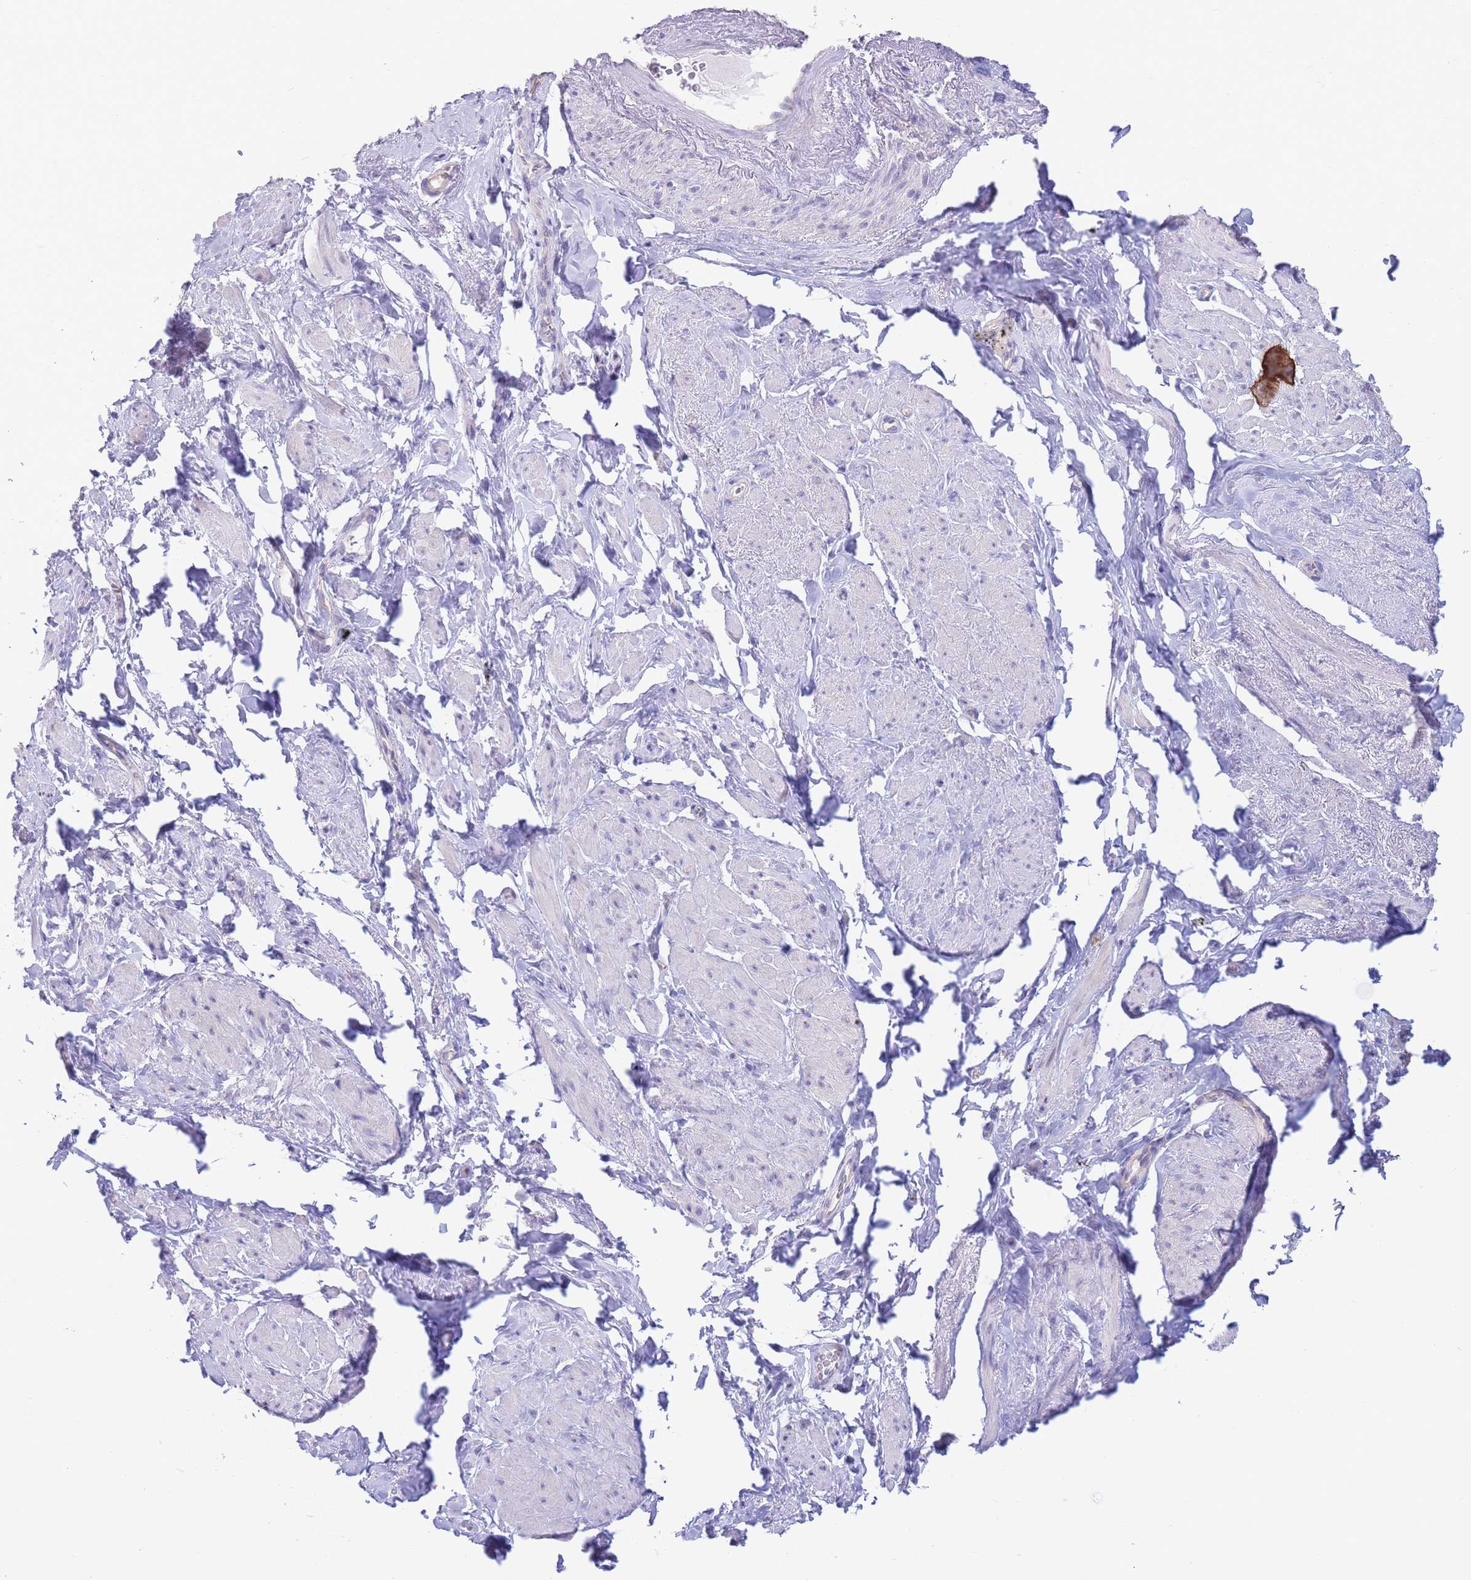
{"staining": {"intensity": "negative", "quantity": "none", "location": "none"}, "tissue": "smooth muscle", "cell_type": "Smooth muscle cells", "image_type": "normal", "snomed": [{"axis": "morphology", "description": "Normal tissue, NOS"}, {"axis": "topography", "description": "Smooth muscle"}, {"axis": "topography", "description": "Peripheral nerve tissue"}], "caption": "High power microscopy image of an immunohistochemistry (IHC) image of normal smooth muscle, revealing no significant staining in smooth muscle cells.", "gene": "ALS2CL", "patient": {"sex": "male", "age": 69}}